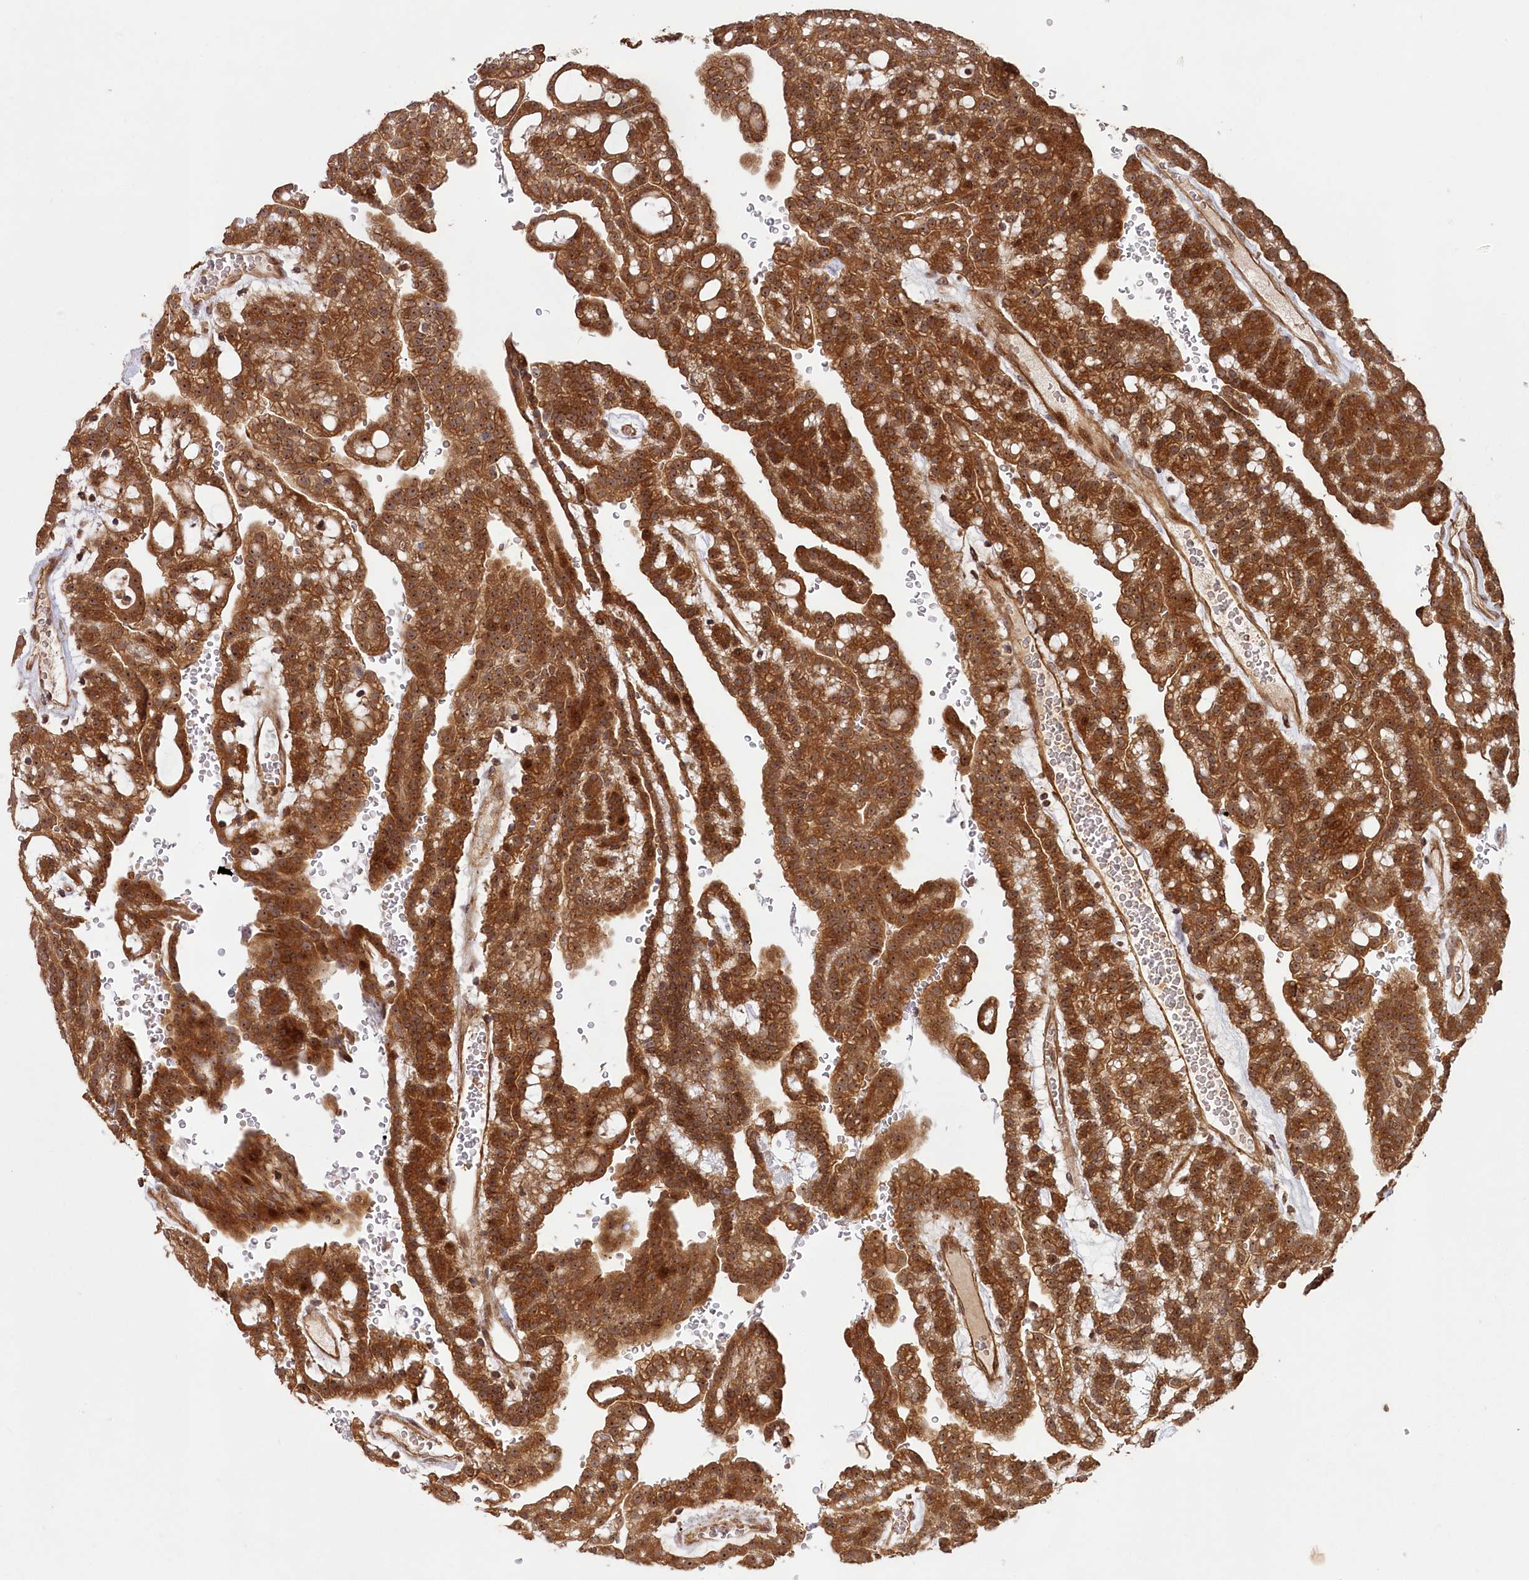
{"staining": {"intensity": "strong", "quantity": ">75%", "location": "cytoplasmic/membranous,nuclear"}, "tissue": "renal cancer", "cell_type": "Tumor cells", "image_type": "cancer", "snomed": [{"axis": "morphology", "description": "Adenocarcinoma, NOS"}, {"axis": "topography", "description": "Kidney"}], "caption": "The immunohistochemical stain labels strong cytoplasmic/membranous and nuclear positivity in tumor cells of adenocarcinoma (renal) tissue. (DAB (3,3'-diaminobenzidine) IHC with brightfield microscopy, high magnification).", "gene": "TBCA", "patient": {"sex": "male", "age": 63}}